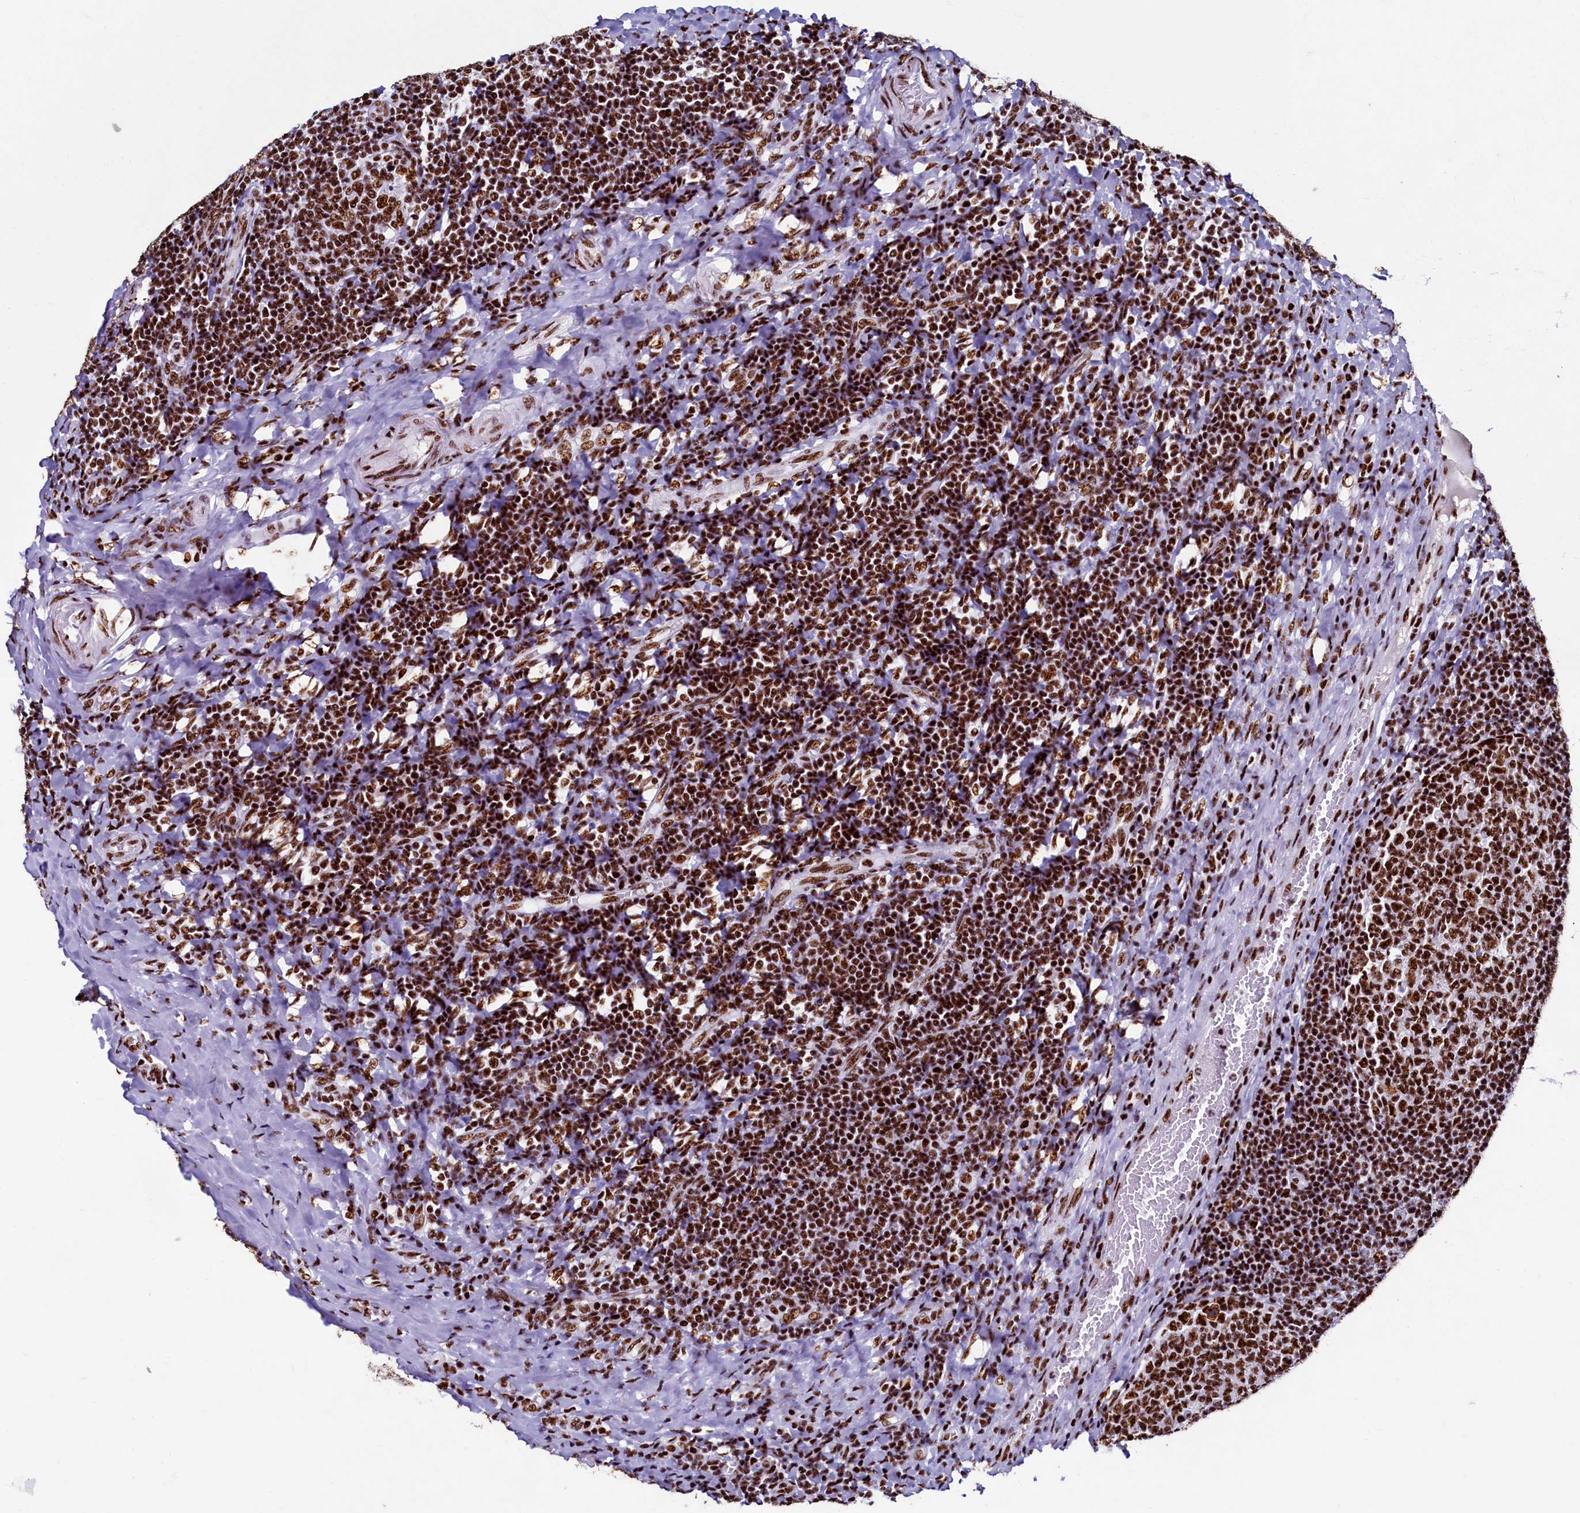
{"staining": {"intensity": "strong", "quantity": ">75%", "location": "nuclear"}, "tissue": "tonsil", "cell_type": "Germinal center cells", "image_type": "normal", "snomed": [{"axis": "morphology", "description": "Normal tissue, NOS"}, {"axis": "topography", "description": "Tonsil"}], "caption": "The micrograph exhibits staining of benign tonsil, revealing strong nuclear protein expression (brown color) within germinal center cells.", "gene": "SRRM2", "patient": {"sex": "female", "age": 19}}